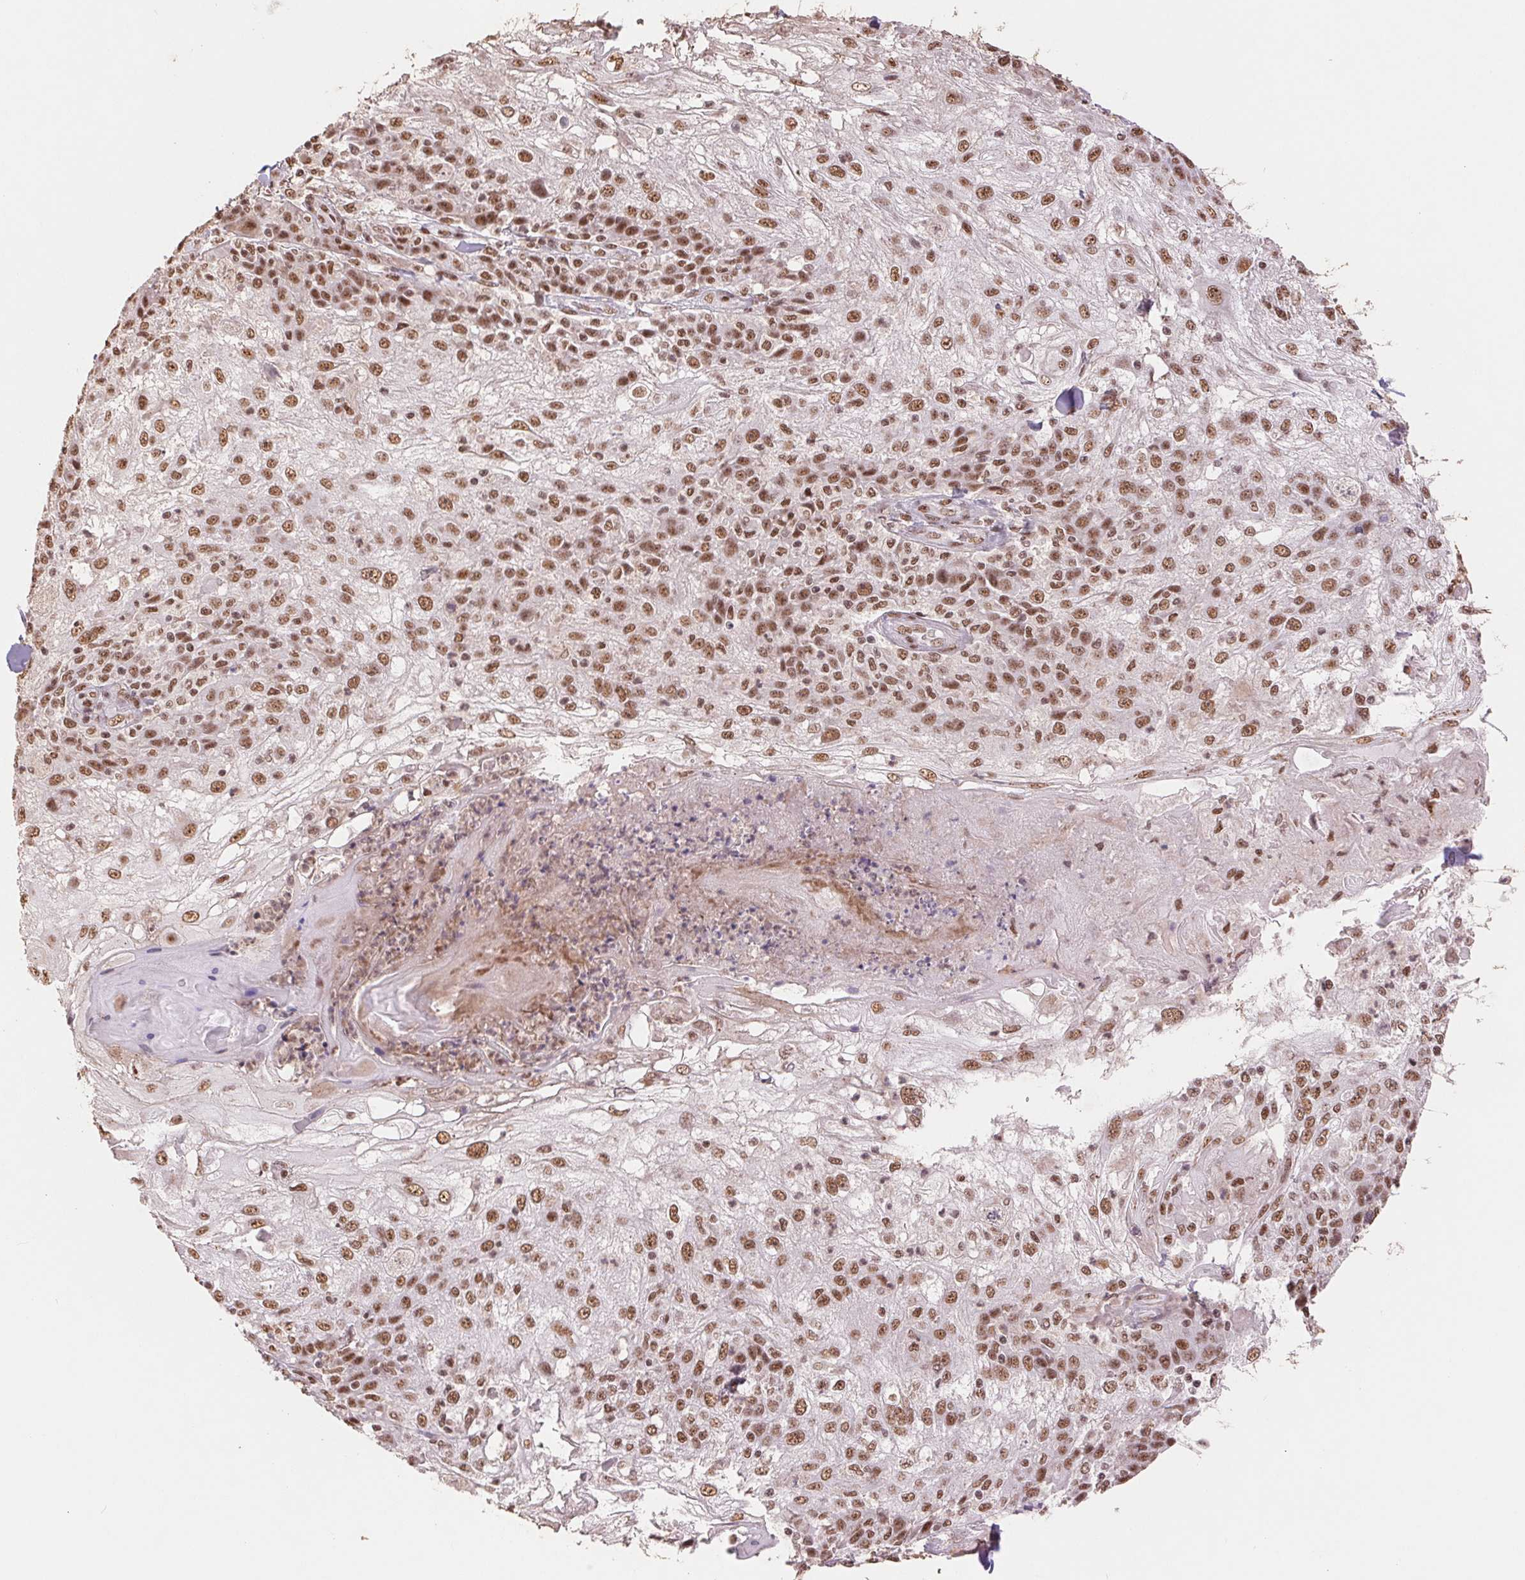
{"staining": {"intensity": "moderate", "quantity": ">75%", "location": "nuclear"}, "tissue": "skin cancer", "cell_type": "Tumor cells", "image_type": "cancer", "snomed": [{"axis": "morphology", "description": "Normal tissue, NOS"}, {"axis": "morphology", "description": "Squamous cell carcinoma, NOS"}, {"axis": "topography", "description": "Skin"}], "caption": "A medium amount of moderate nuclear staining is seen in approximately >75% of tumor cells in skin cancer (squamous cell carcinoma) tissue.", "gene": "SREK1", "patient": {"sex": "female", "age": 83}}